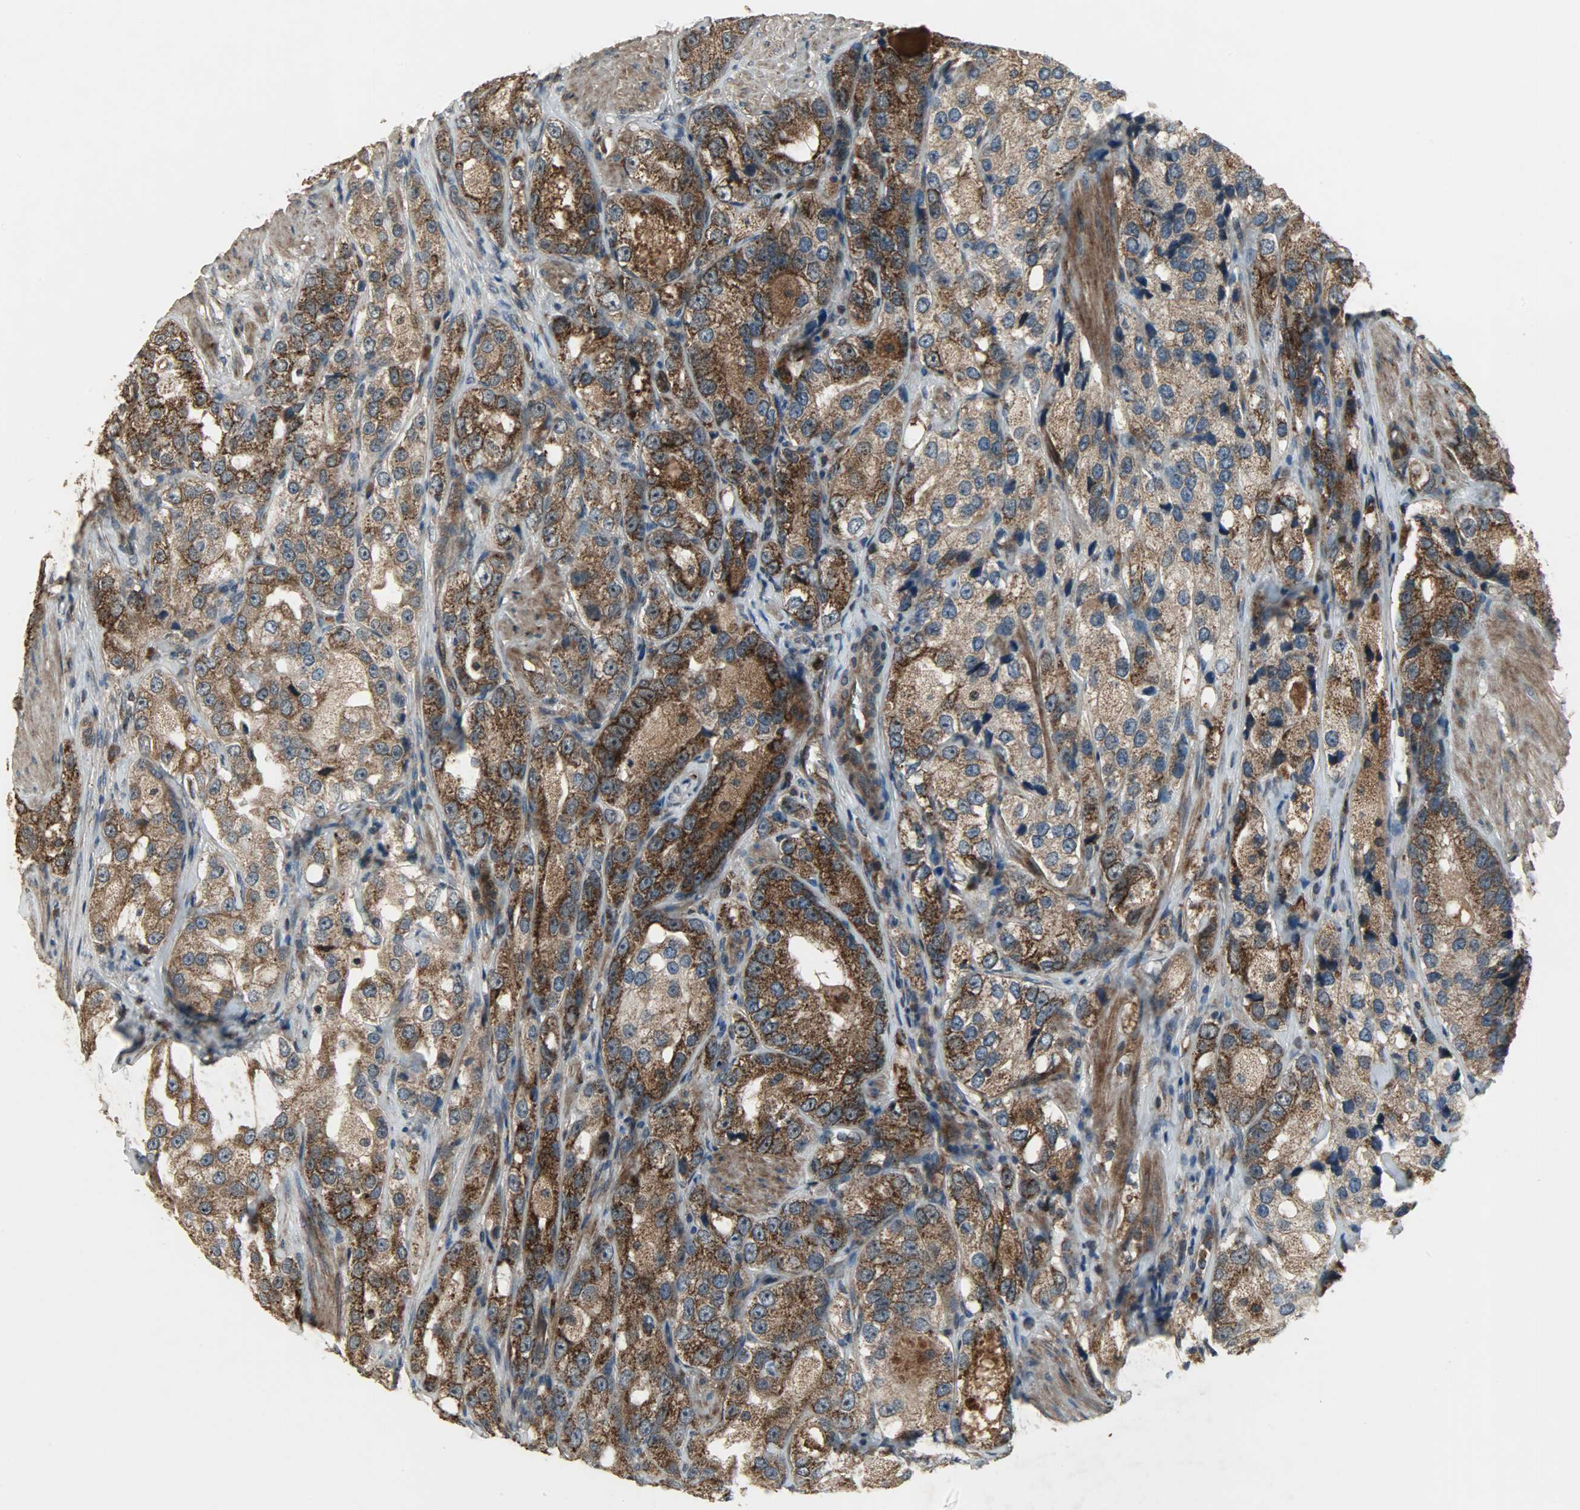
{"staining": {"intensity": "strong", "quantity": ">75%", "location": "cytoplasmic/membranous"}, "tissue": "prostate cancer", "cell_type": "Tumor cells", "image_type": "cancer", "snomed": [{"axis": "morphology", "description": "Adenocarcinoma, High grade"}, {"axis": "topography", "description": "Prostate"}], "caption": "Immunohistochemistry (IHC) micrograph of prostate cancer (adenocarcinoma (high-grade)) stained for a protein (brown), which exhibits high levels of strong cytoplasmic/membranous staining in approximately >75% of tumor cells.", "gene": "AMT", "patient": {"sex": "male", "age": 63}}